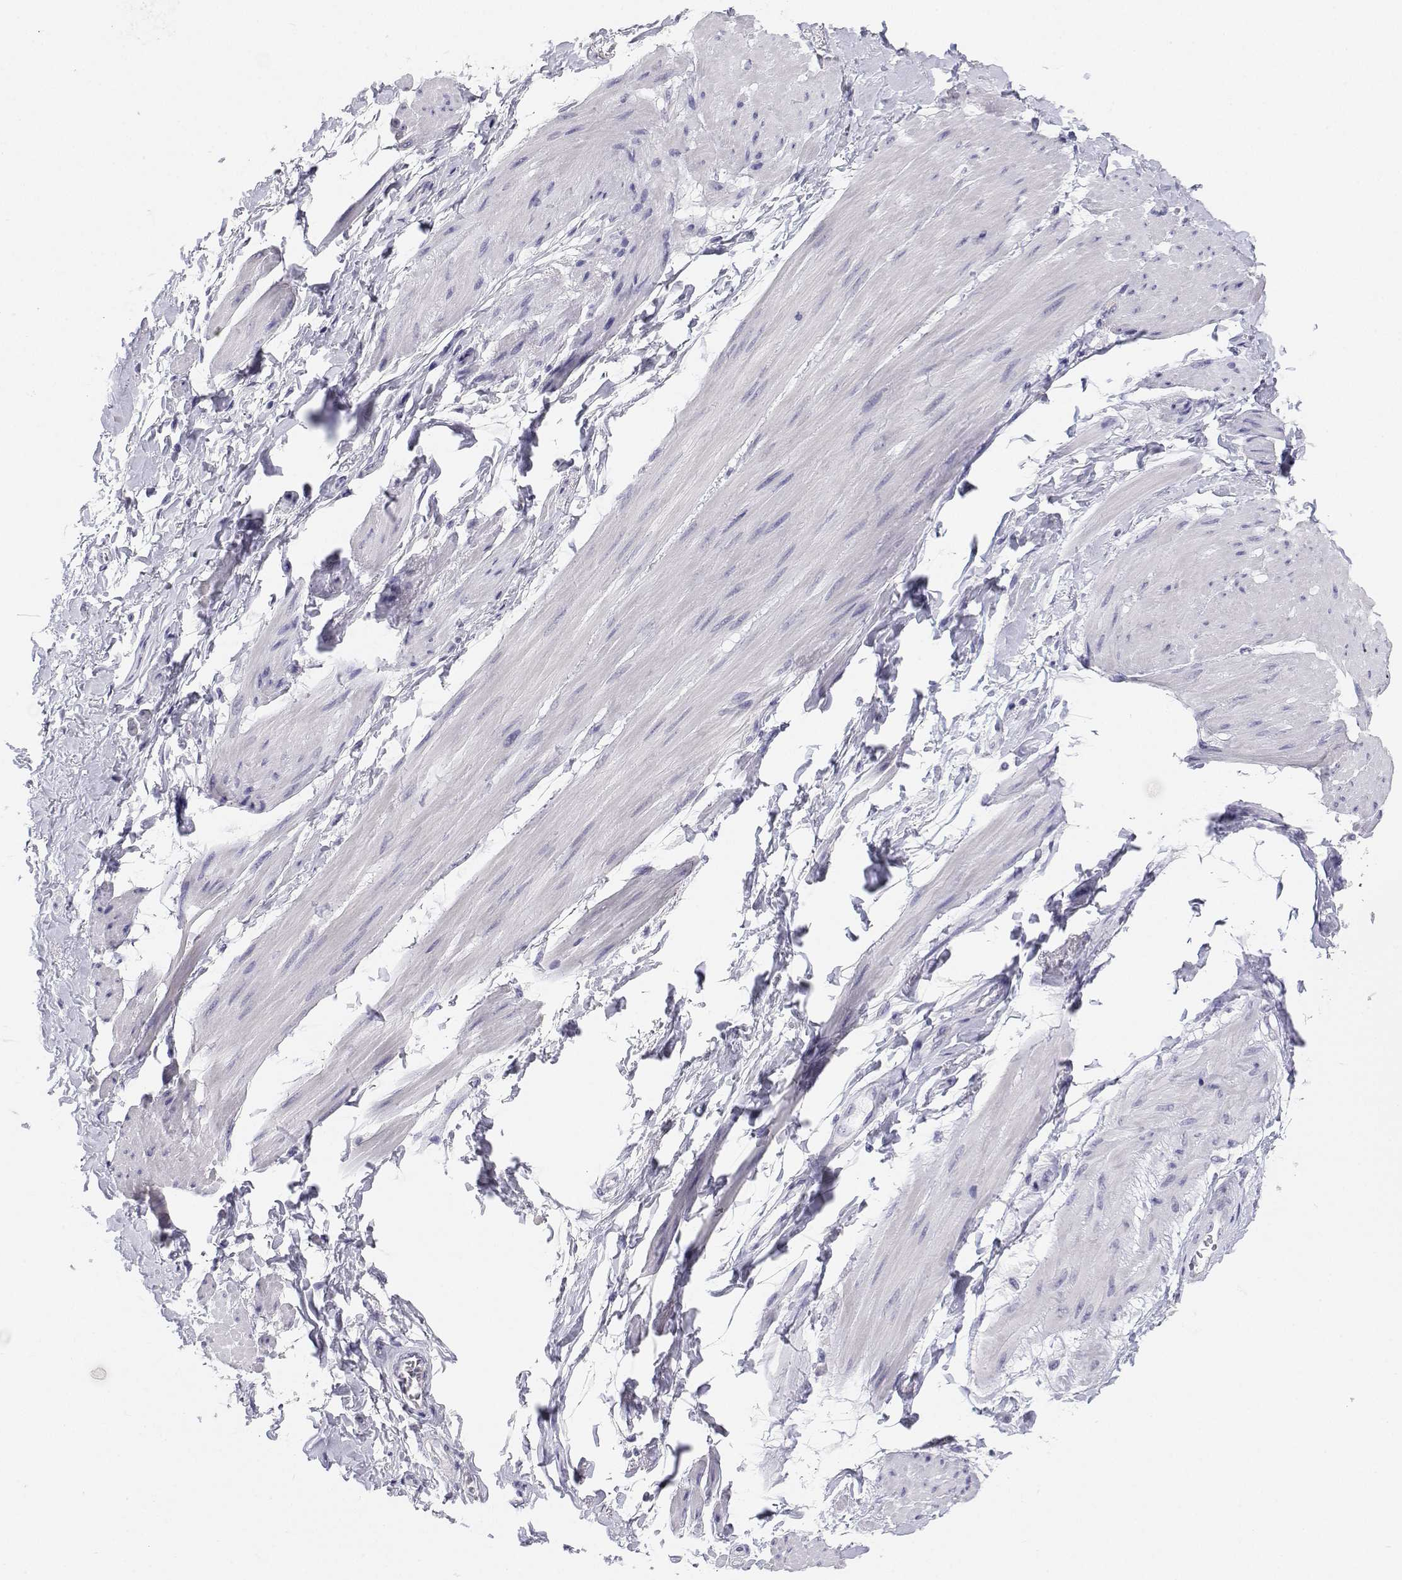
{"staining": {"intensity": "negative", "quantity": "none", "location": "none"}, "tissue": "adipose tissue", "cell_type": "Adipocytes", "image_type": "normal", "snomed": [{"axis": "morphology", "description": "Normal tissue, NOS"}, {"axis": "topography", "description": "Urinary bladder"}, {"axis": "topography", "description": "Peripheral nerve tissue"}], "caption": "IHC of normal adipose tissue shows no expression in adipocytes. The staining was performed using DAB (3,3'-diaminobenzidine) to visualize the protein expression in brown, while the nuclei were stained in blue with hematoxylin (Magnification: 20x).", "gene": "BHMT", "patient": {"sex": "female", "age": 60}}